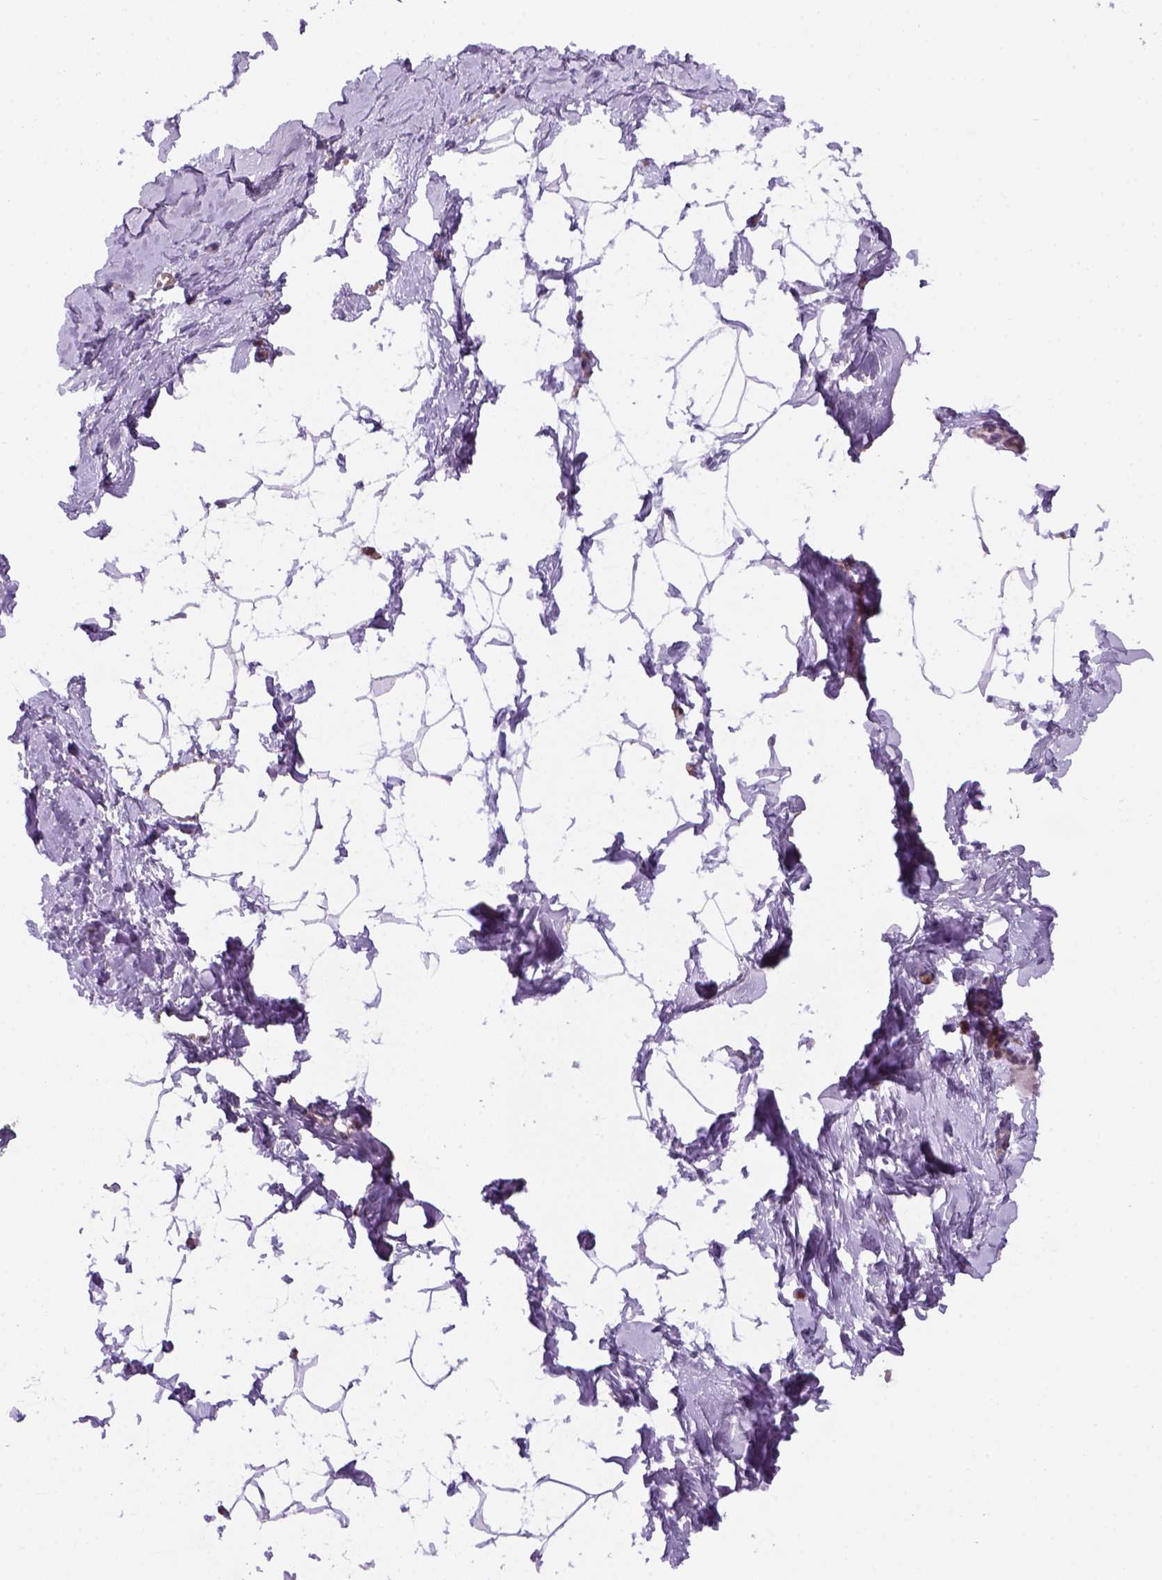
{"staining": {"intensity": "negative", "quantity": "none", "location": "none"}, "tissue": "breast", "cell_type": "Adipocytes", "image_type": "normal", "snomed": [{"axis": "morphology", "description": "Normal tissue, NOS"}, {"axis": "topography", "description": "Breast"}], "caption": "Immunohistochemistry (IHC) micrograph of normal breast stained for a protein (brown), which displays no positivity in adipocytes.", "gene": "VSTM5", "patient": {"sex": "female", "age": 32}}